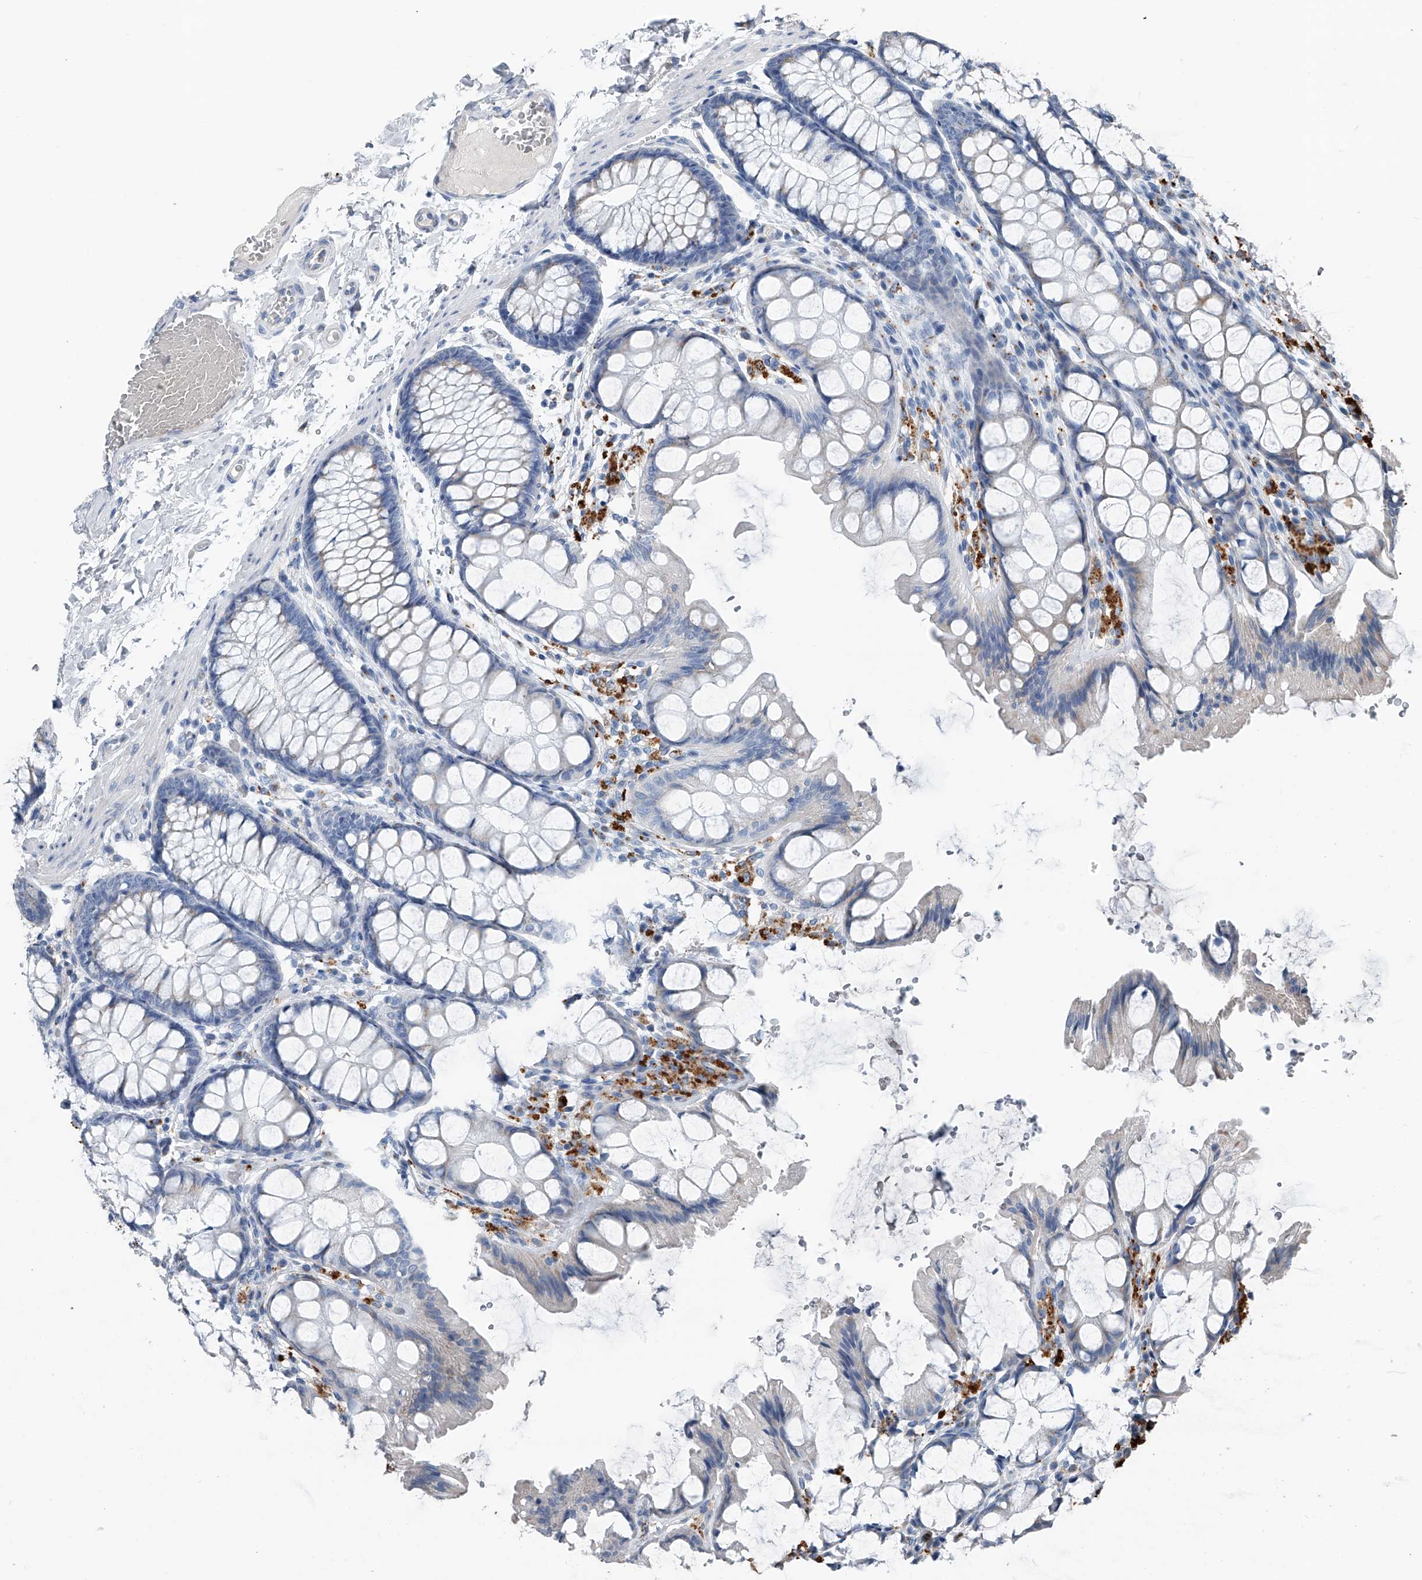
{"staining": {"intensity": "negative", "quantity": "none", "location": "none"}, "tissue": "colon", "cell_type": "Endothelial cells", "image_type": "normal", "snomed": [{"axis": "morphology", "description": "Normal tissue, NOS"}, {"axis": "topography", "description": "Colon"}], "caption": "A high-resolution histopathology image shows immunohistochemistry staining of unremarkable colon, which reveals no significant positivity in endothelial cells. Brightfield microscopy of immunohistochemistry stained with DAB (3,3'-diaminobenzidine) (brown) and hematoxylin (blue), captured at high magnification.", "gene": "ZNF772", "patient": {"sex": "male", "age": 47}}